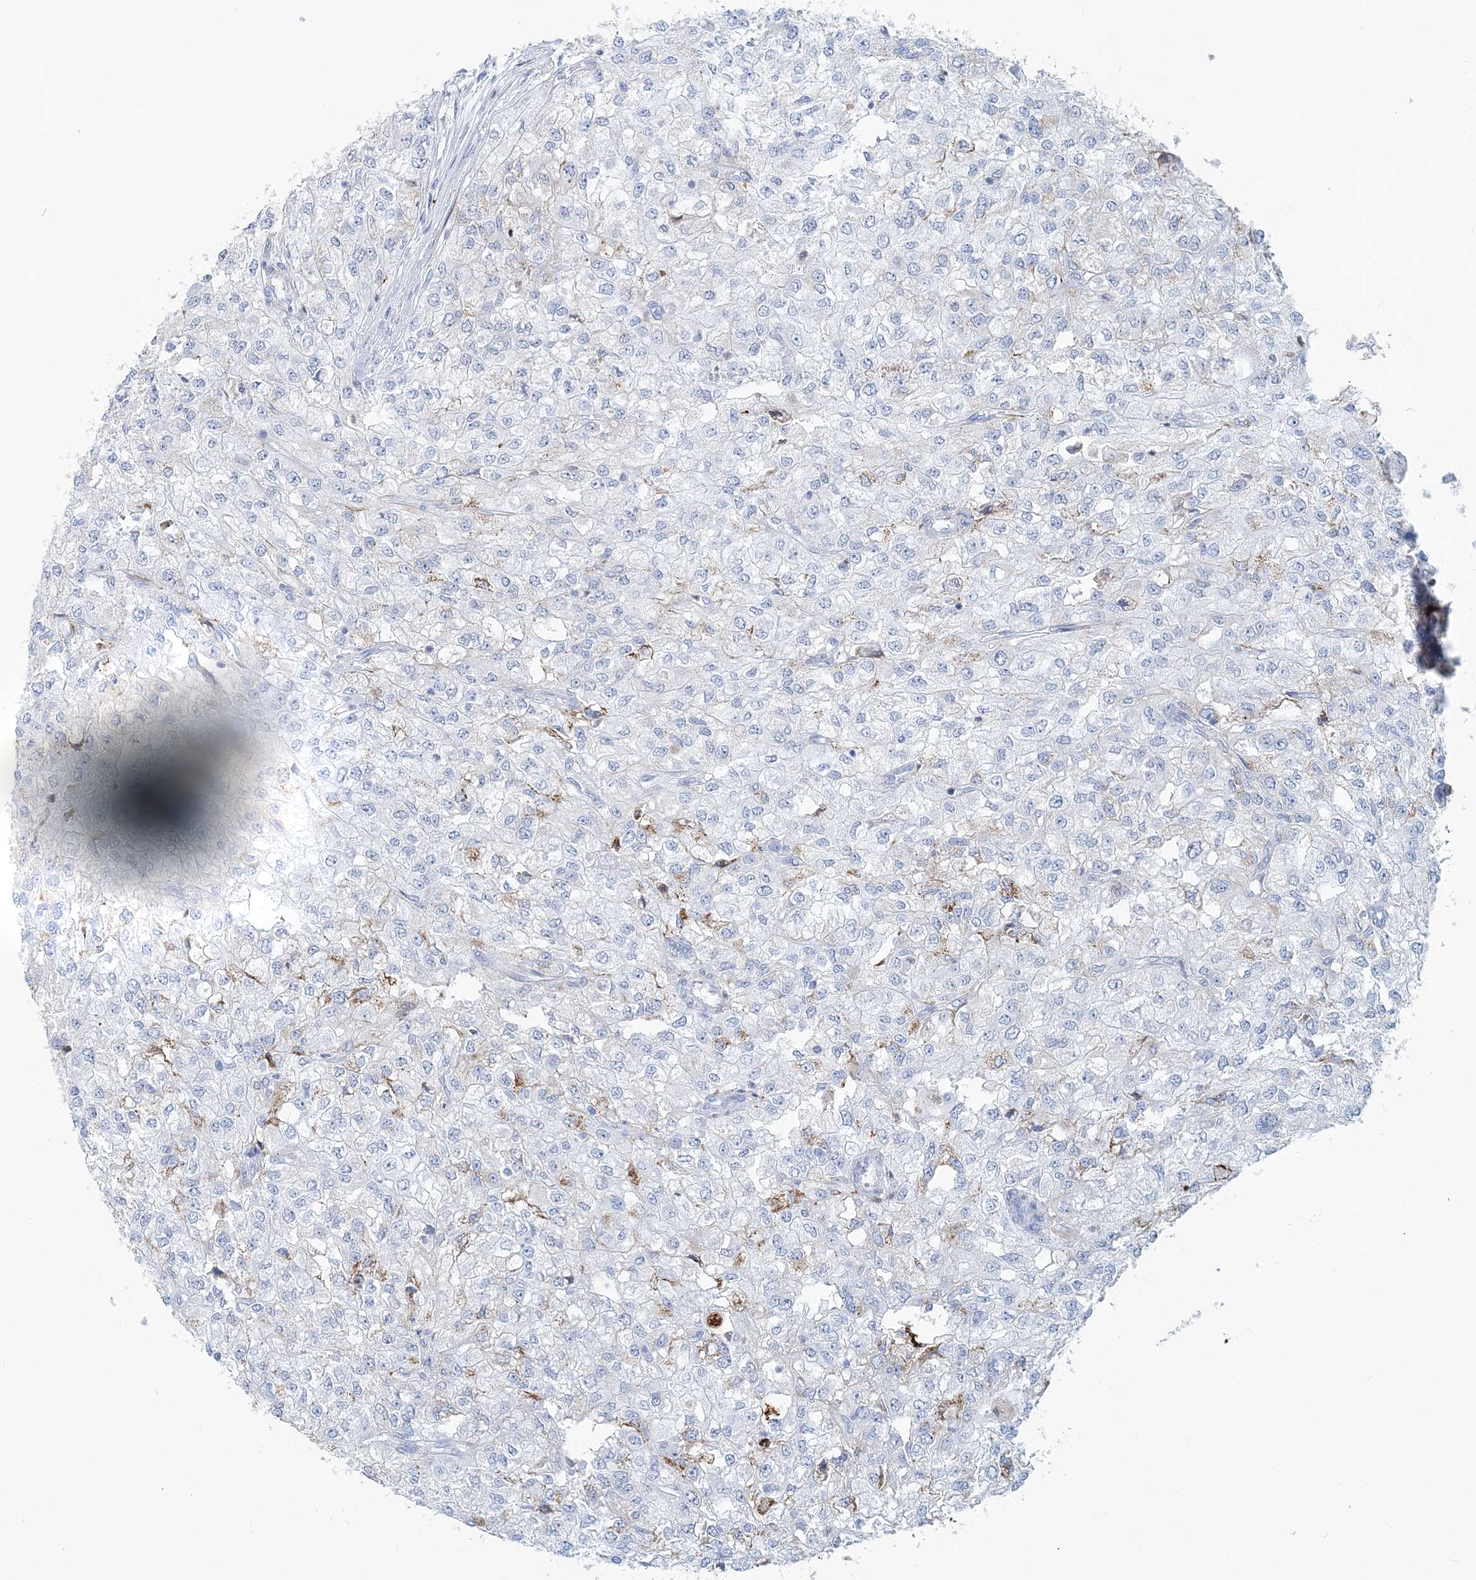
{"staining": {"intensity": "moderate", "quantity": "<25%", "location": "cytoplasmic/membranous"}, "tissue": "renal cancer", "cell_type": "Tumor cells", "image_type": "cancer", "snomed": [{"axis": "morphology", "description": "Adenocarcinoma, NOS"}, {"axis": "topography", "description": "Kidney"}], "caption": "High-power microscopy captured an immunohistochemistry (IHC) histopathology image of renal cancer, revealing moderate cytoplasmic/membranous expression in approximately <25% of tumor cells.", "gene": "NKX6-1", "patient": {"sex": "female", "age": 54}}